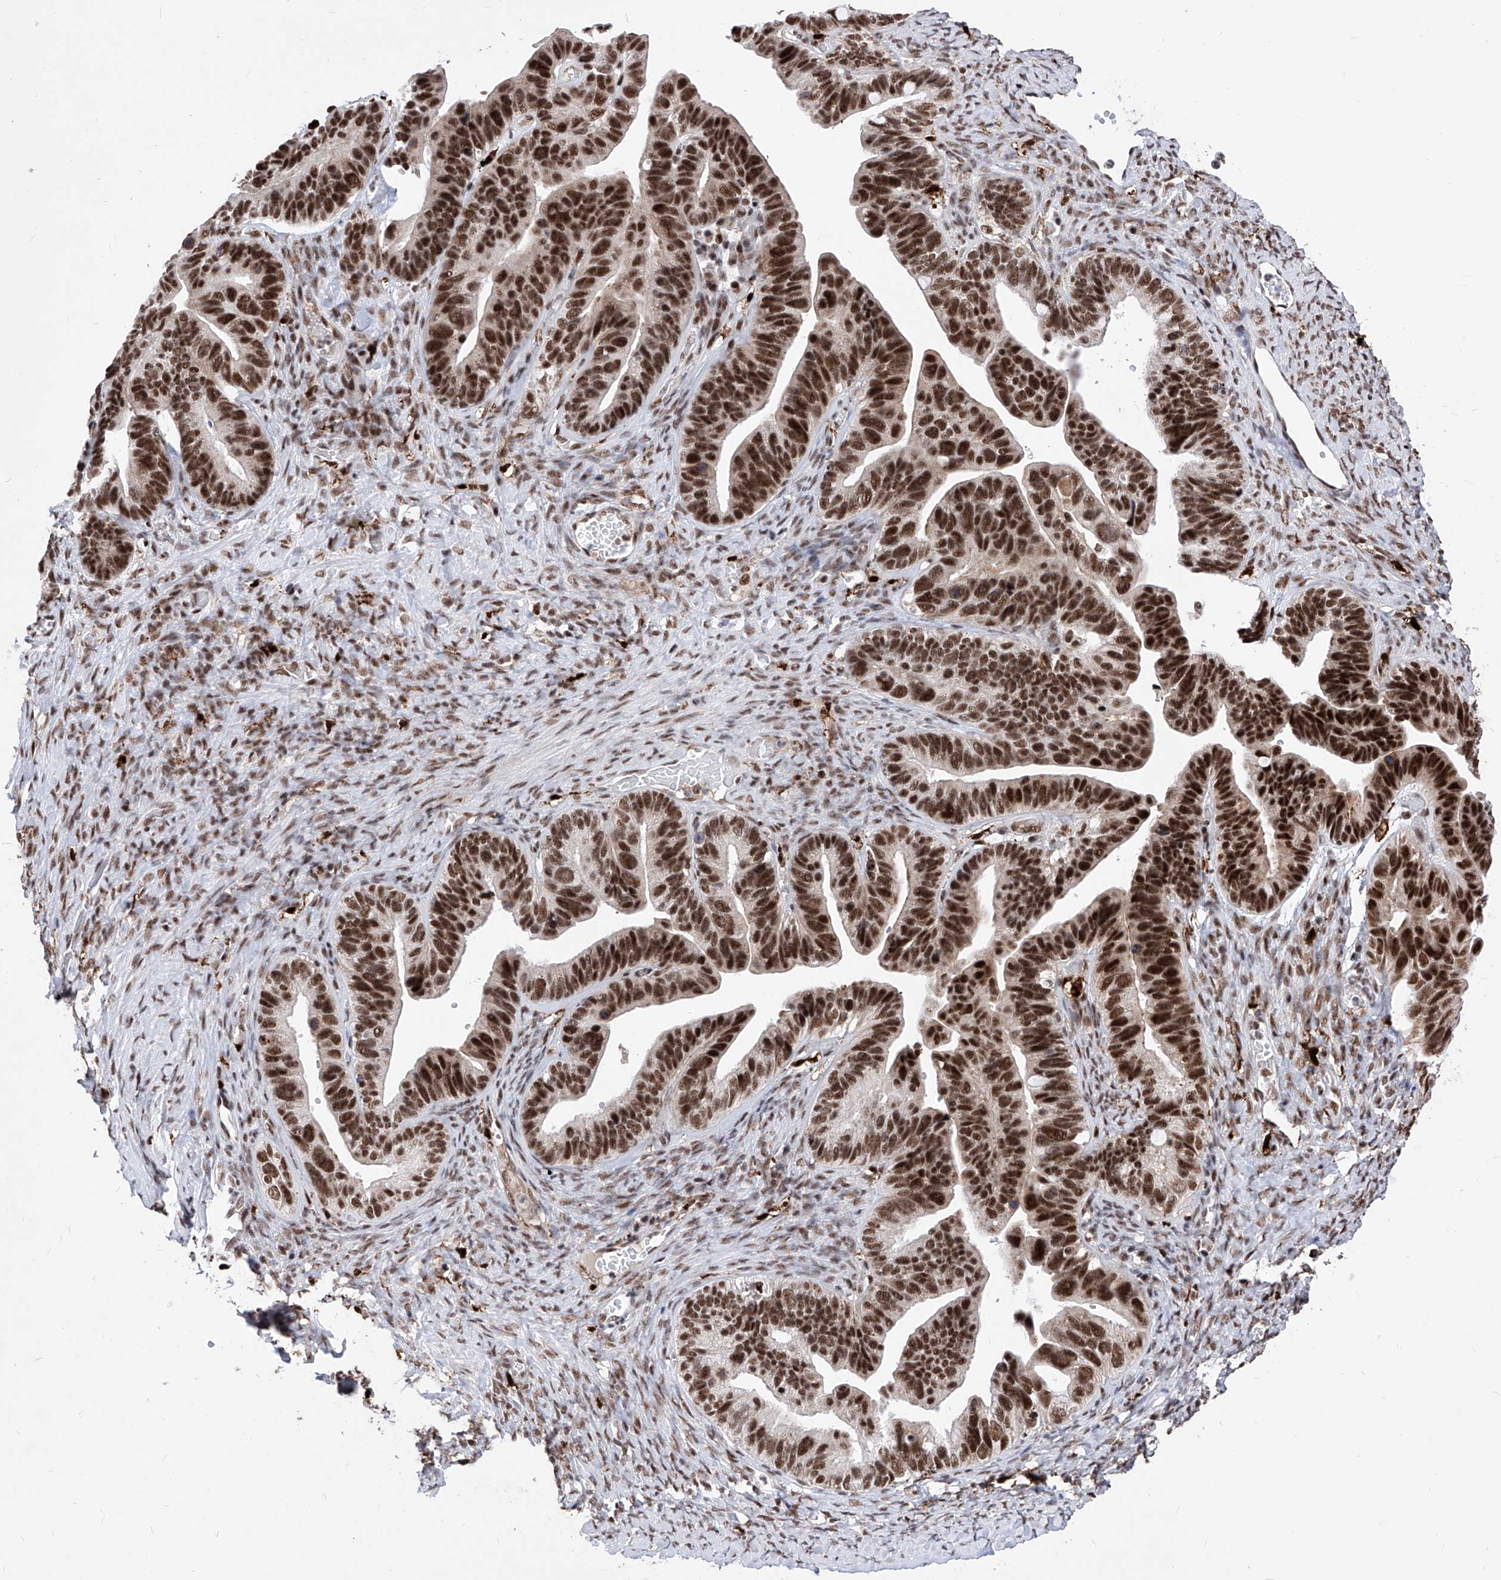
{"staining": {"intensity": "strong", "quantity": ">75%", "location": "nuclear"}, "tissue": "ovarian cancer", "cell_type": "Tumor cells", "image_type": "cancer", "snomed": [{"axis": "morphology", "description": "Cystadenocarcinoma, serous, NOS"}, {"axis": "topography", "description": "Ovary"}], "caption": "Immunohistochemistry of human ovarian cancer (serous cystadenocarcinoma) reveals high levels of strong nuclear expression in about >75% of tumor cells.", "gene": "PHF5A", "patient": {"sex": "female", "age": 56}}